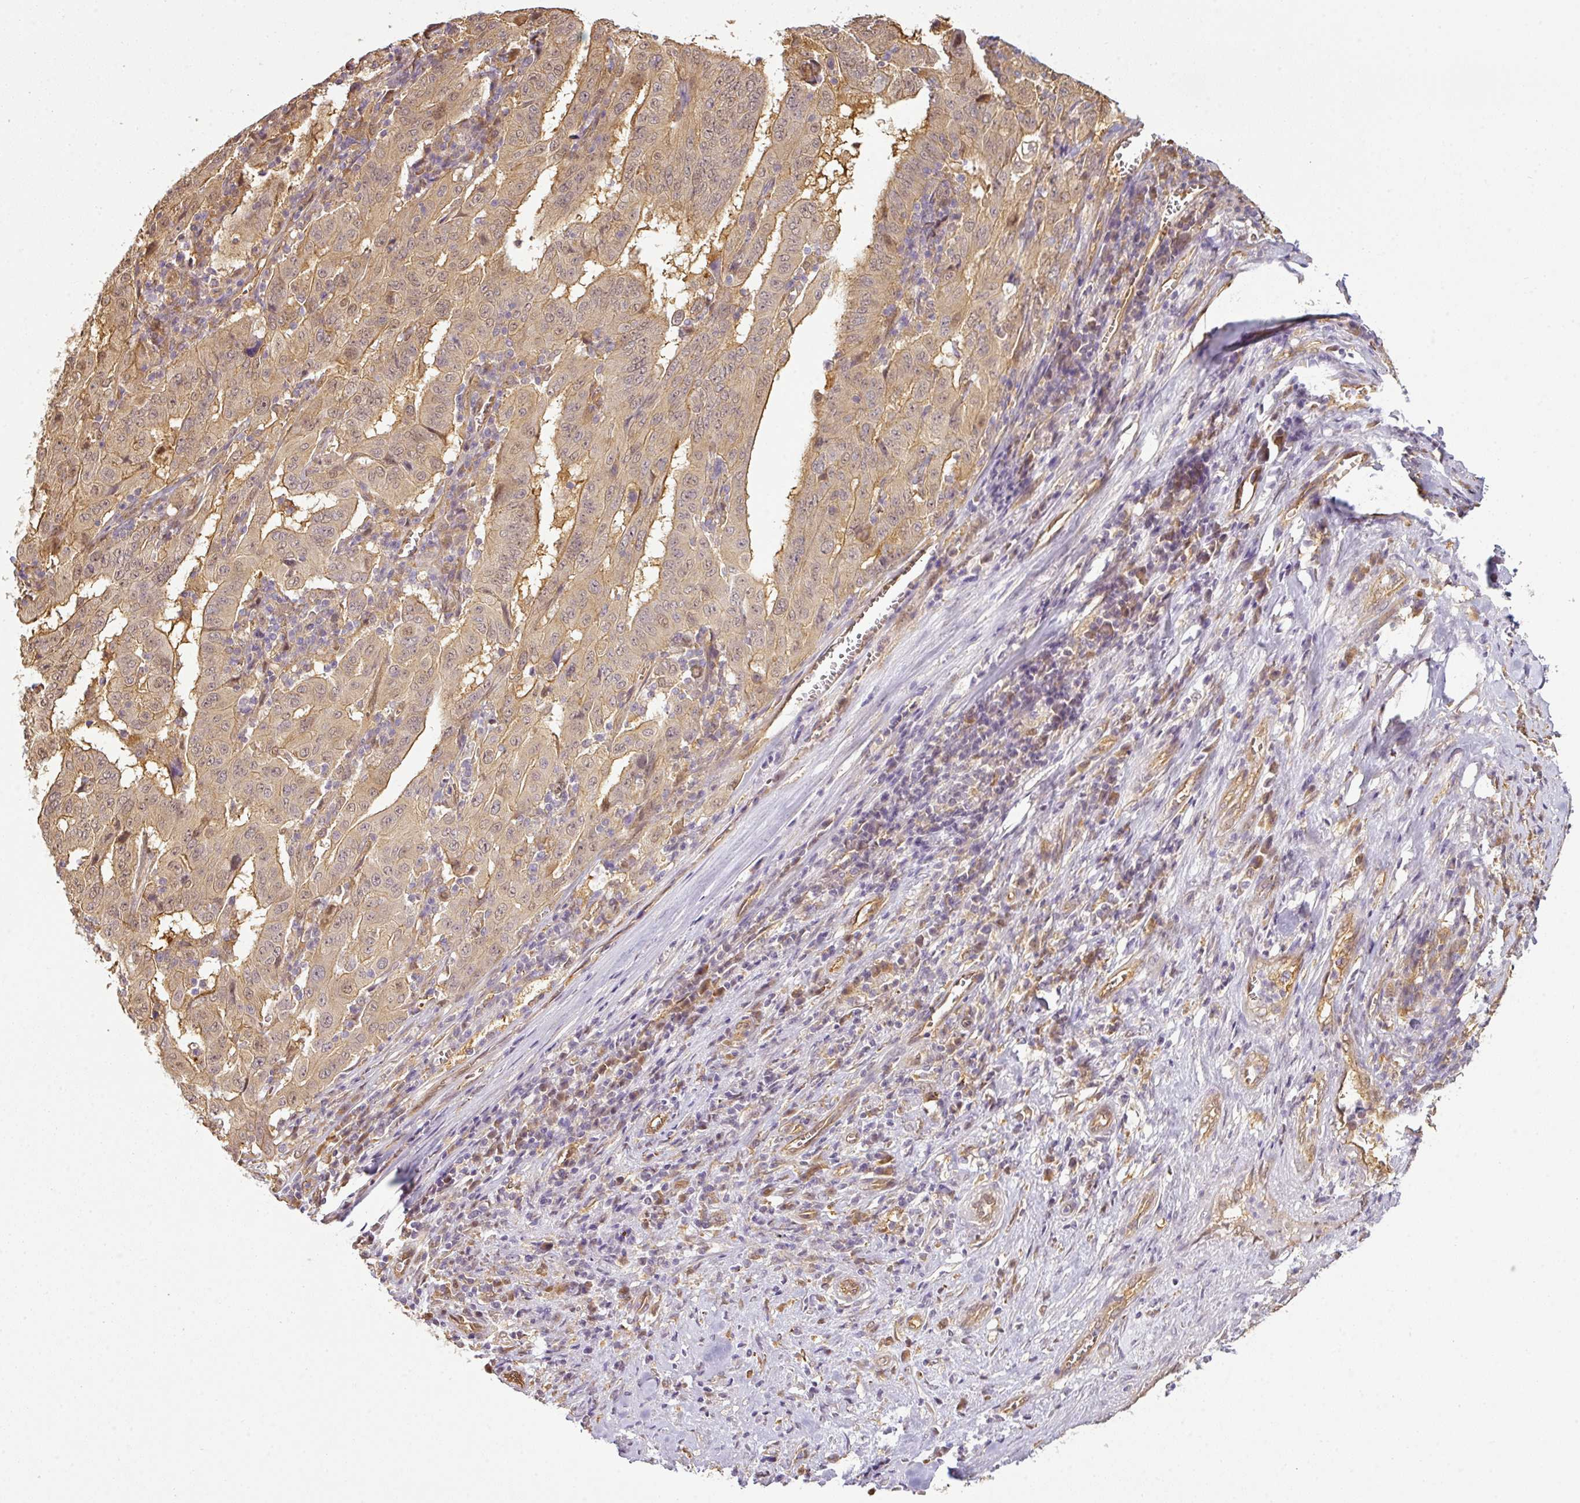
{"staining": {"intensity": "weak", "quantity": "25%-75%", "location": "cytoplasmic/membranous"}, "tissue": "pancreatic cancer", "cell_type": "Tumor cells", "image_type": "cancer", "snomed": [{"axis": "morphology", "description": "Adenocarcinoma, NOS"}, {"axis": "topography", "description": "Pancreas"}], "caption": "The histopathology image shows staining of pancreatic cancer (adenocarcinoma), revealing weak cytoplasmic/membranous protein expression (brown color) within tumor cells.", "gene": "ANKRD18A", "patient": {"sex": "male", "age": 63}}